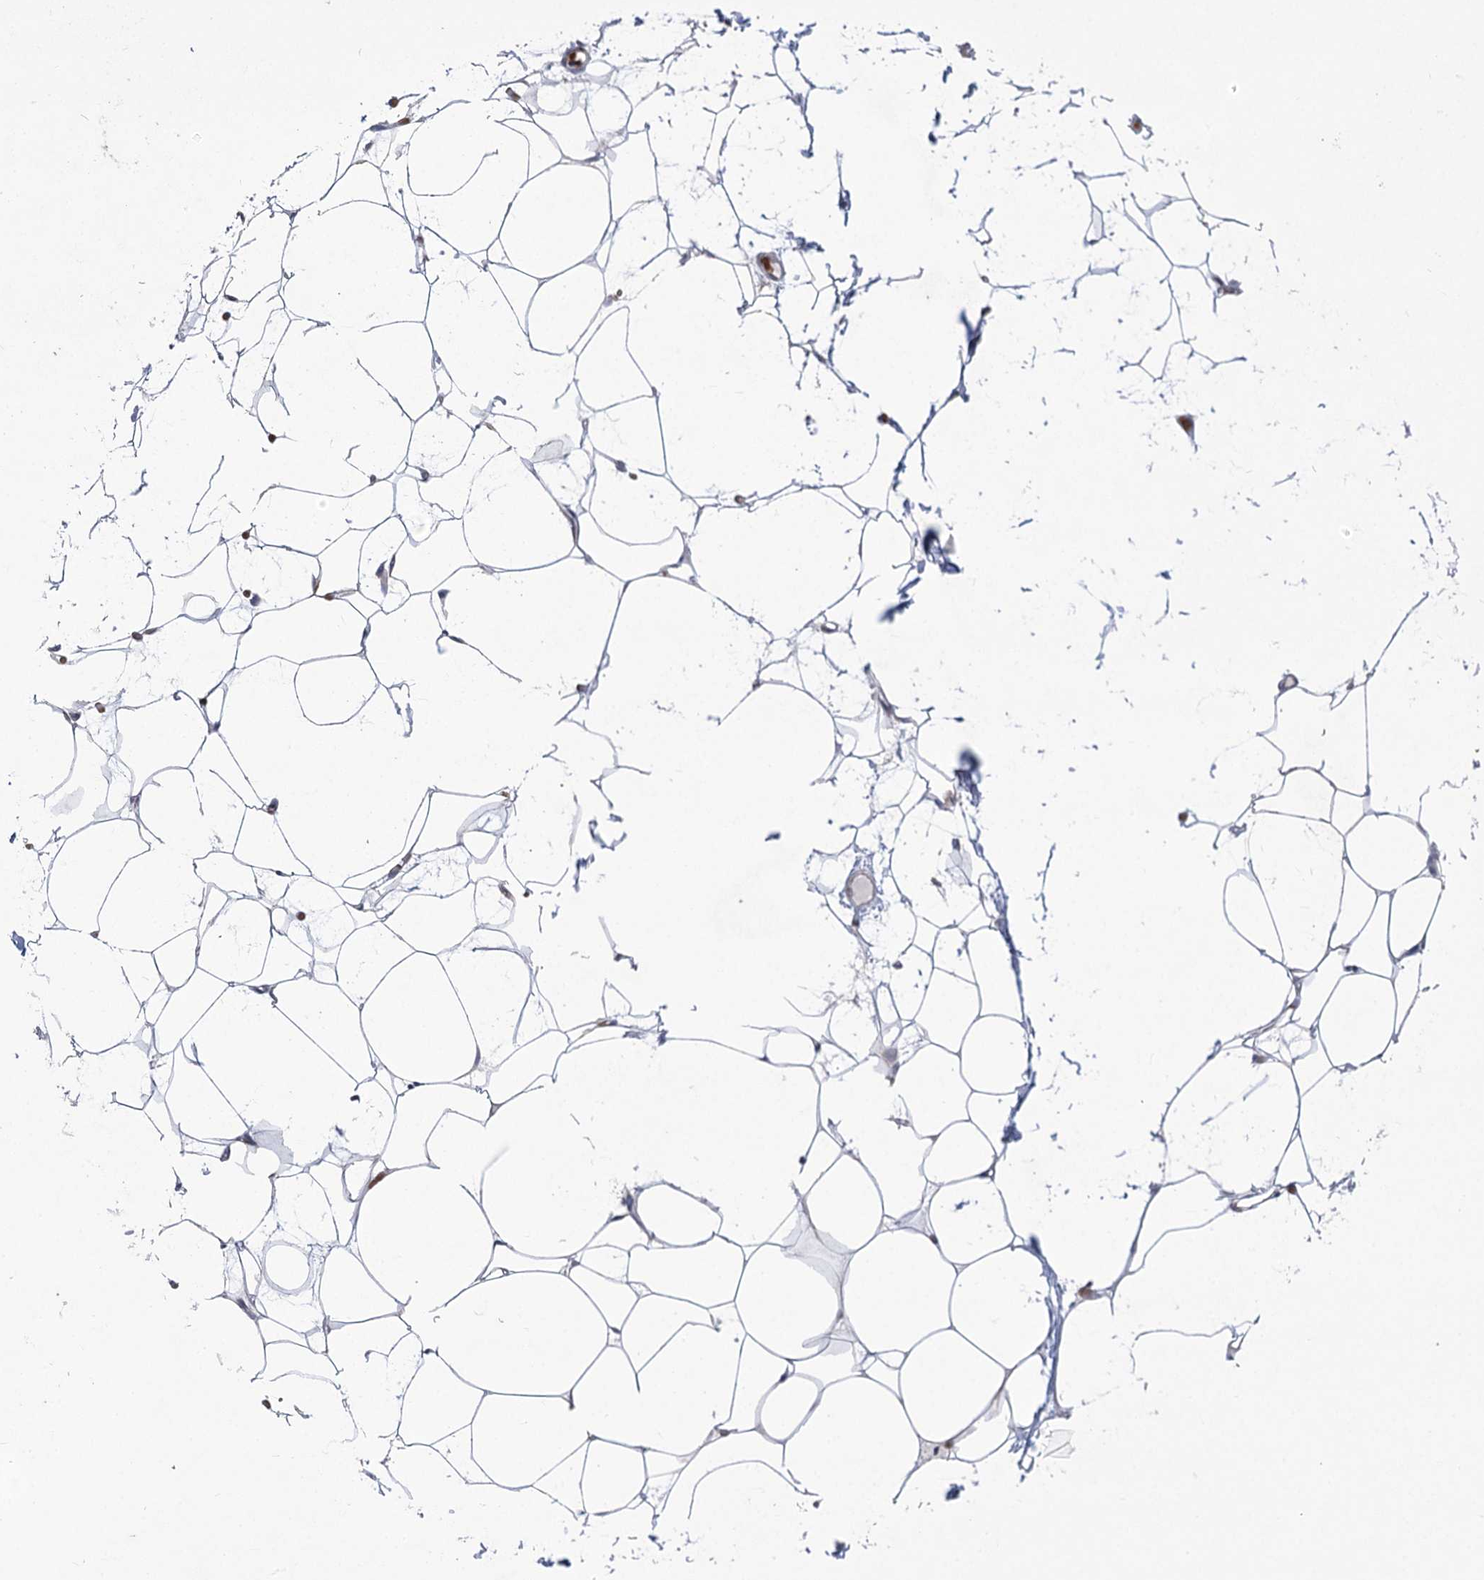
{"staining": {"intensity": "negative", "quantity": "none", "location": "none"}, "tissue": "adipose tissue", "cell_type": "Adipocytes", "image_type": "normal", "snomed": [{"axis": "morphology", "description": "Normal tissue, NOS"}, {"axis": "topography", "description": "Breast"}], "caption": "Protein analysis of unremarkable adipose tissue reveals no significant expression in adipocytes. (DAB (3,3'-diaminobenzidine) immunohistochemistry (IHC) visualized using brightfield microscopy, high magnification).", "gene": "ZMAT2", "patient": {"sex": "female", "age": 23}}